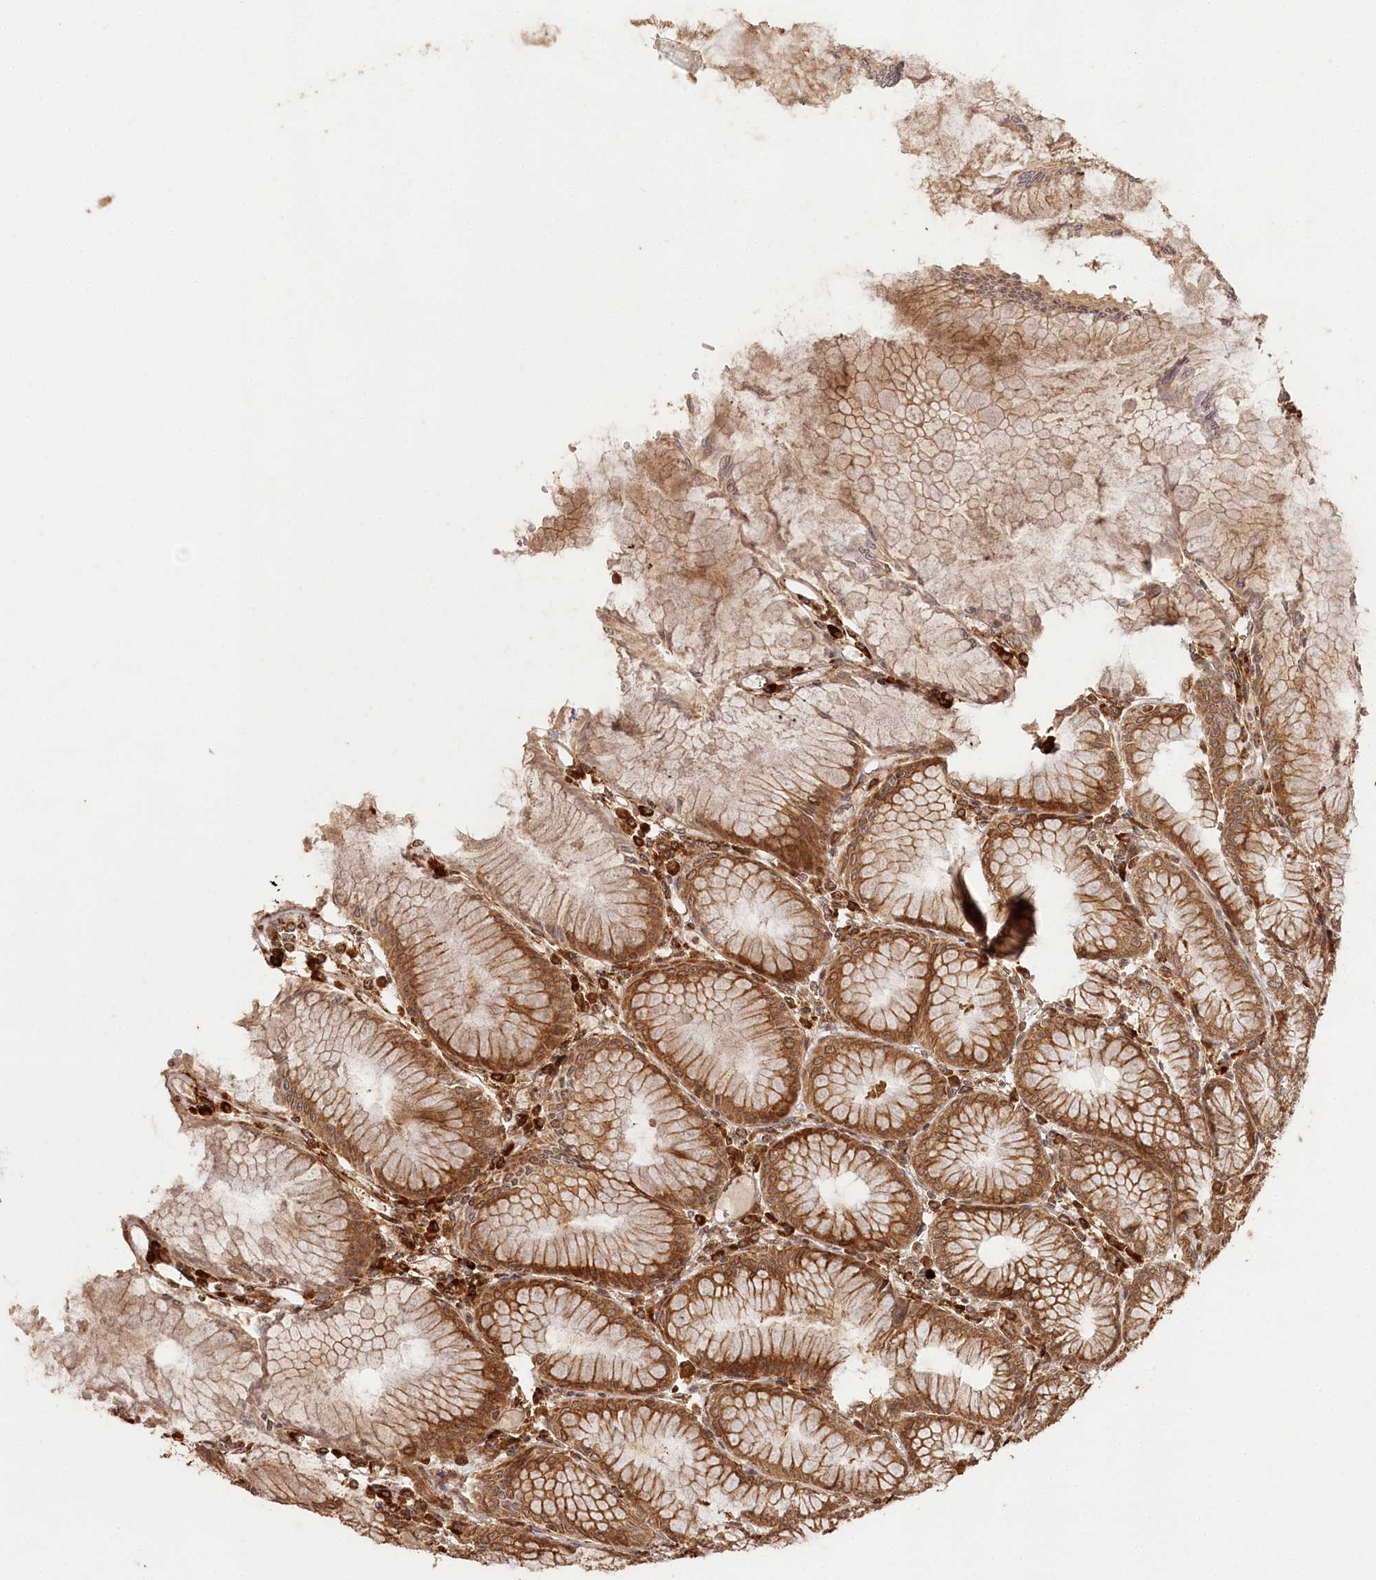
{"staining": {"intensity": "strong", "quantity": ">75%", "location": "cytoplasmic/membranous,nuclear"}, "tissue": "stomach", "cell_type": "Glandular cells", "image_type": "normal", "snomed": [{"axis": "morphology", "description": "Normal tissue, NOS"}, {"axis": "topography", "description": "Stomach"}], "caption": "The immunohistochemical stain shows strong cytoplasmic/membranous,nuclear staining in glandular cells of benign stomach. (DAB (3,3'-diaminobenzidine) = brown stain, brightfield microscopy at high magnification).", "gene": "ULK2", "patient": {"sex": "female", "age": 57}}